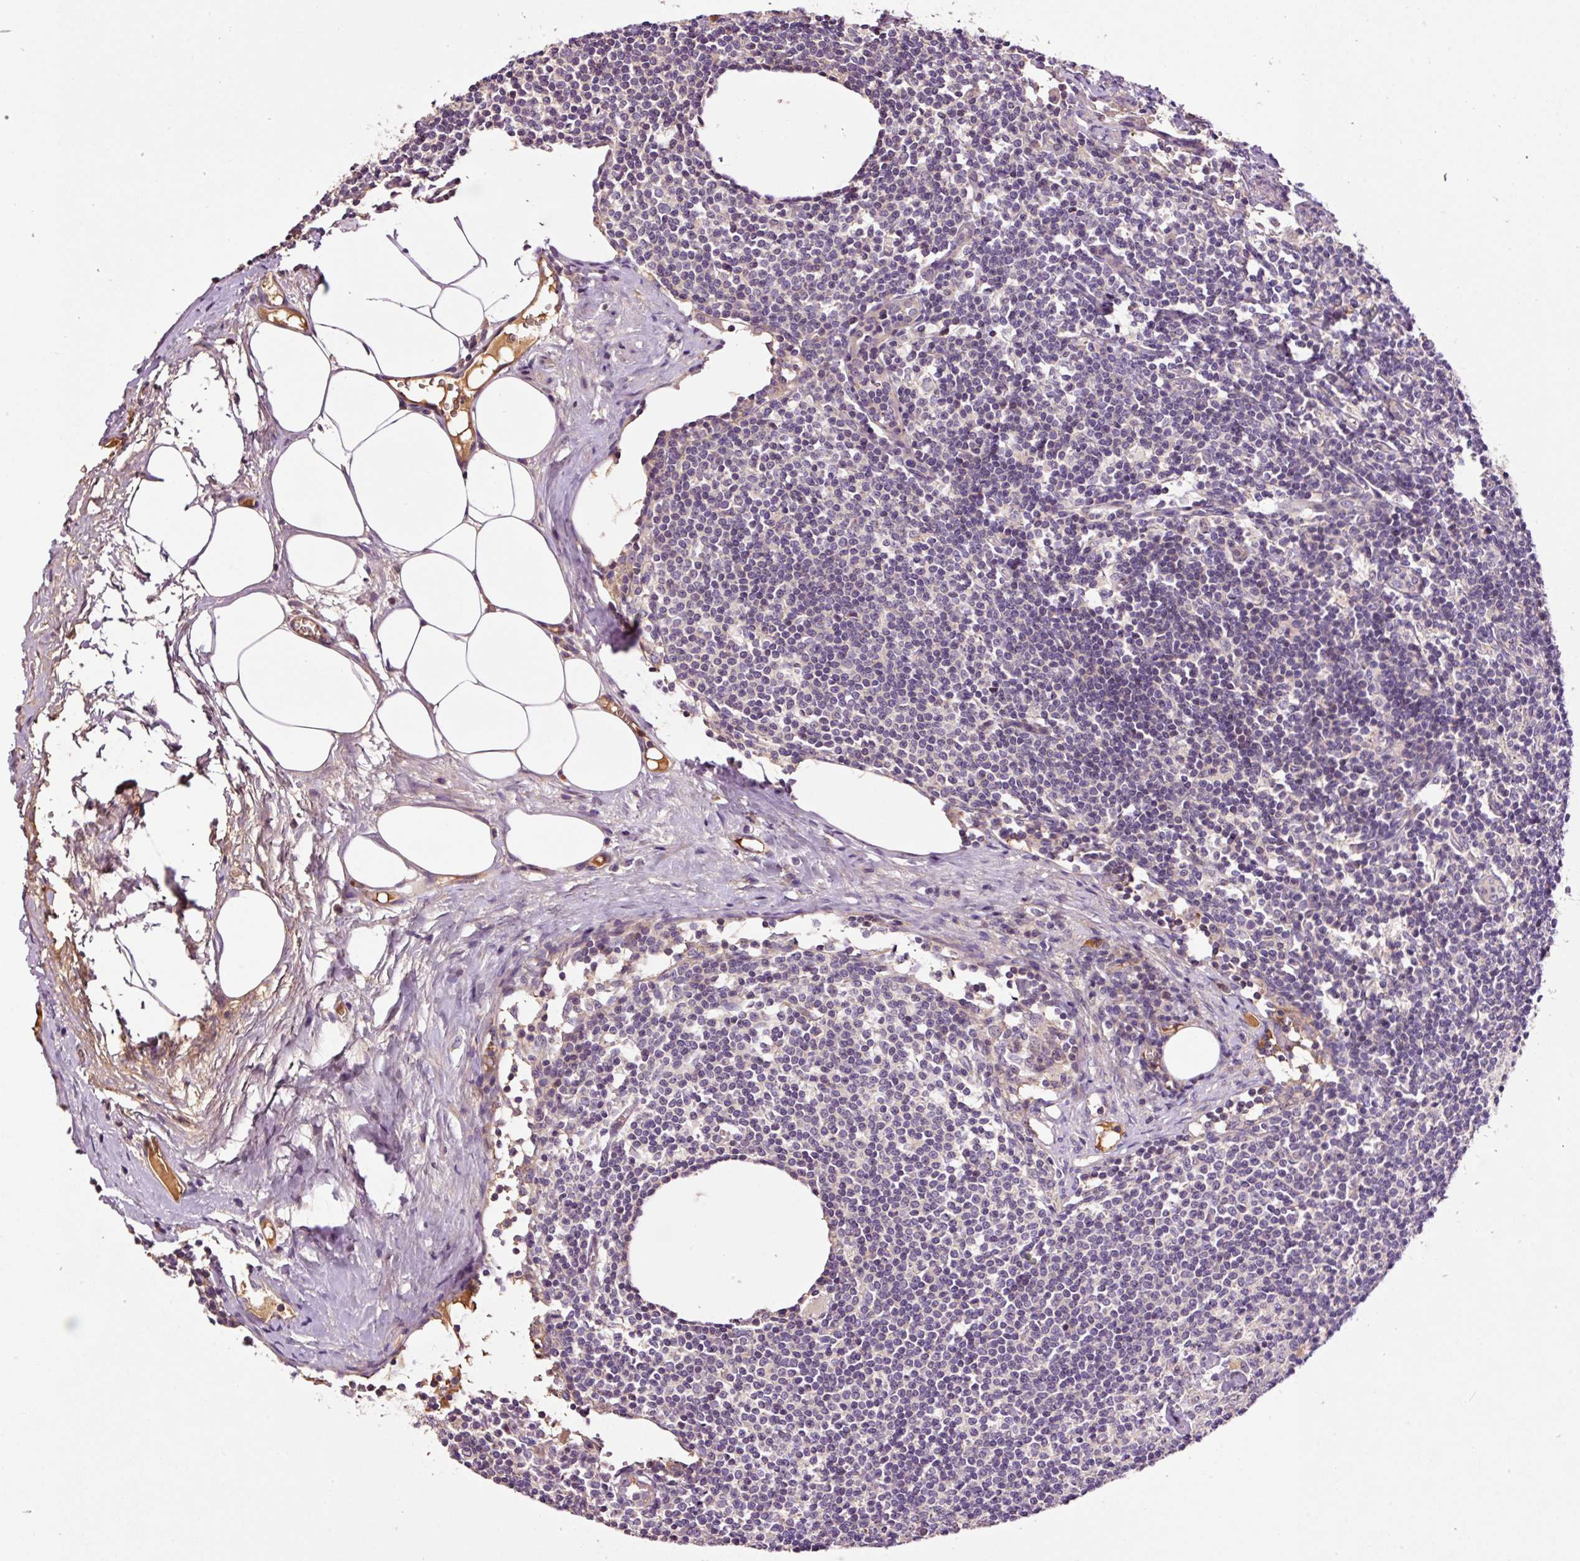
{"staining": {"intensity": "negative", "quantity": "none", "location": "none"}, "tissue": "lymph node", "cell_type": "Germinal center cells", "image_type": "normal", "snomed": [{"axis": "morphology", "description": "Normal tissue, NOS"}, {"axis": "topography", "description": "Lymph node"}], "caption": "Germinal center cells show no significant positivity in benign lymph node.", "gene": "TMEM235", "patient": {"sex": "female", "age": 59}}